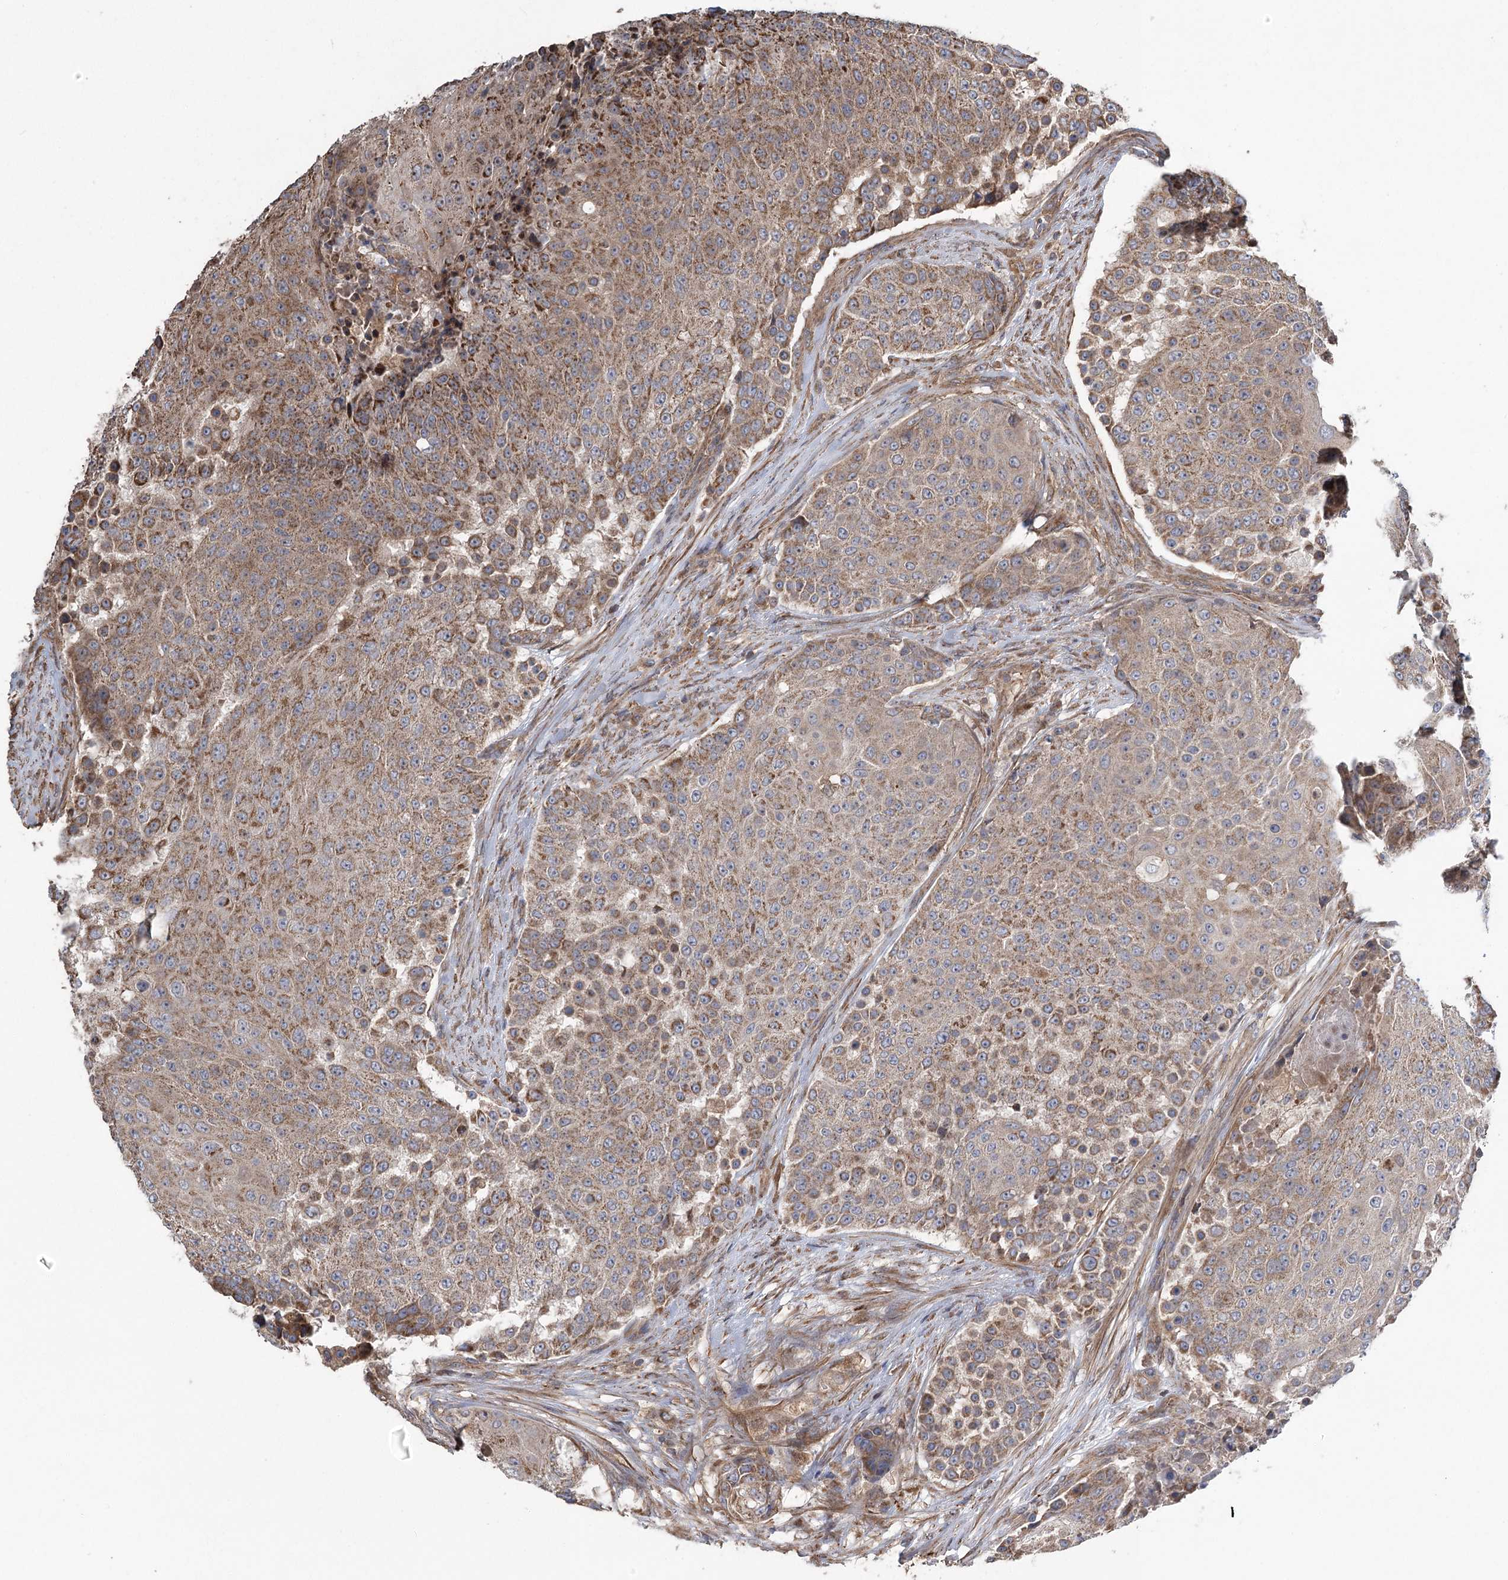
{"staining": {"intensity": "moderate", "quantity": ">75%", "location": "cytoplasmic/membranous"}, "tissue": "urothelial cancer", "cell_type": "Tumor cells", "image_type": "cancer", "snomed": [{"axis": "morphology", "description": "Urothelial carcinoma, High grade"}, {"axis": "topography", "description": "Urinary bladder"}], "caption": "High-power microscopy captured an immunohistochemistry micrograph of urothelial cancer, revealing moderate cytoplasmic/membranous positivity in approximately >75% of tumor cells.", "gene": "RWDD4", "patient": {"sex": "female", "age": 63}}